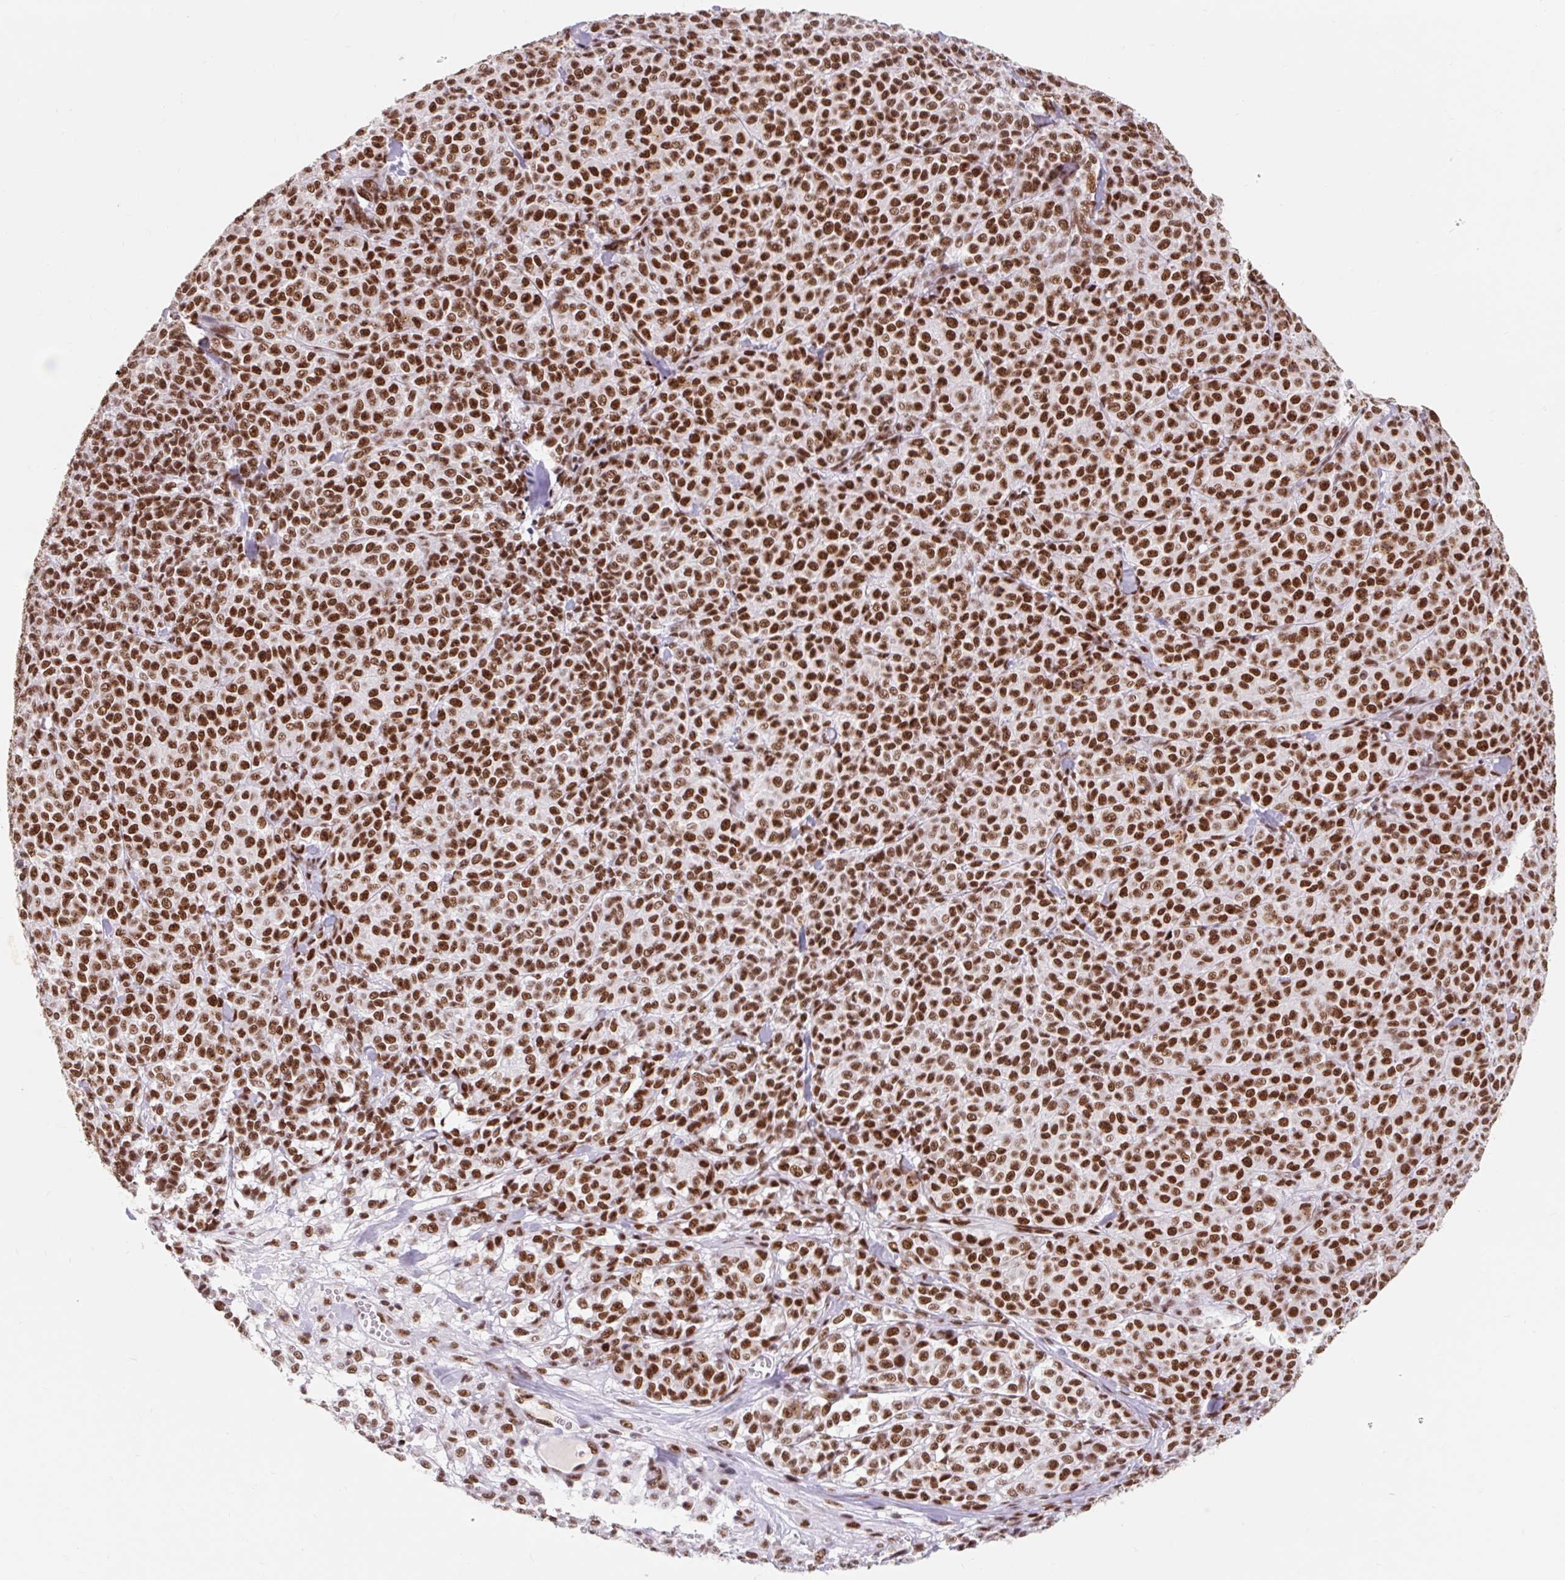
{"staining": {"intensity": "strong", "quantity": ">75%", "location": "nuclear"}, "tissue": "melanoma", "cell_type": "Tumor cells", "image_type": "cancer", "snomed": [{"axis": "morphology", "description": "Normal tissue, NOS"}, {"axis": "morphology", "description": "Malignant melanoma, NOS"}, {"axis": "topography", "description": "Skin"}], "caption": "Immunohistochemical staining of melanoma exhibits high levels of strong nuclear staining in approximately >75% of tumor cells. (Stains: DAB (3,3'-diaminobenzidine) in brown, nuclei in blue, Microscopy: brightfield microscopy at high magnification).", "gene": "SRSF10", "patient": {"sex": "female", "age": 34}}